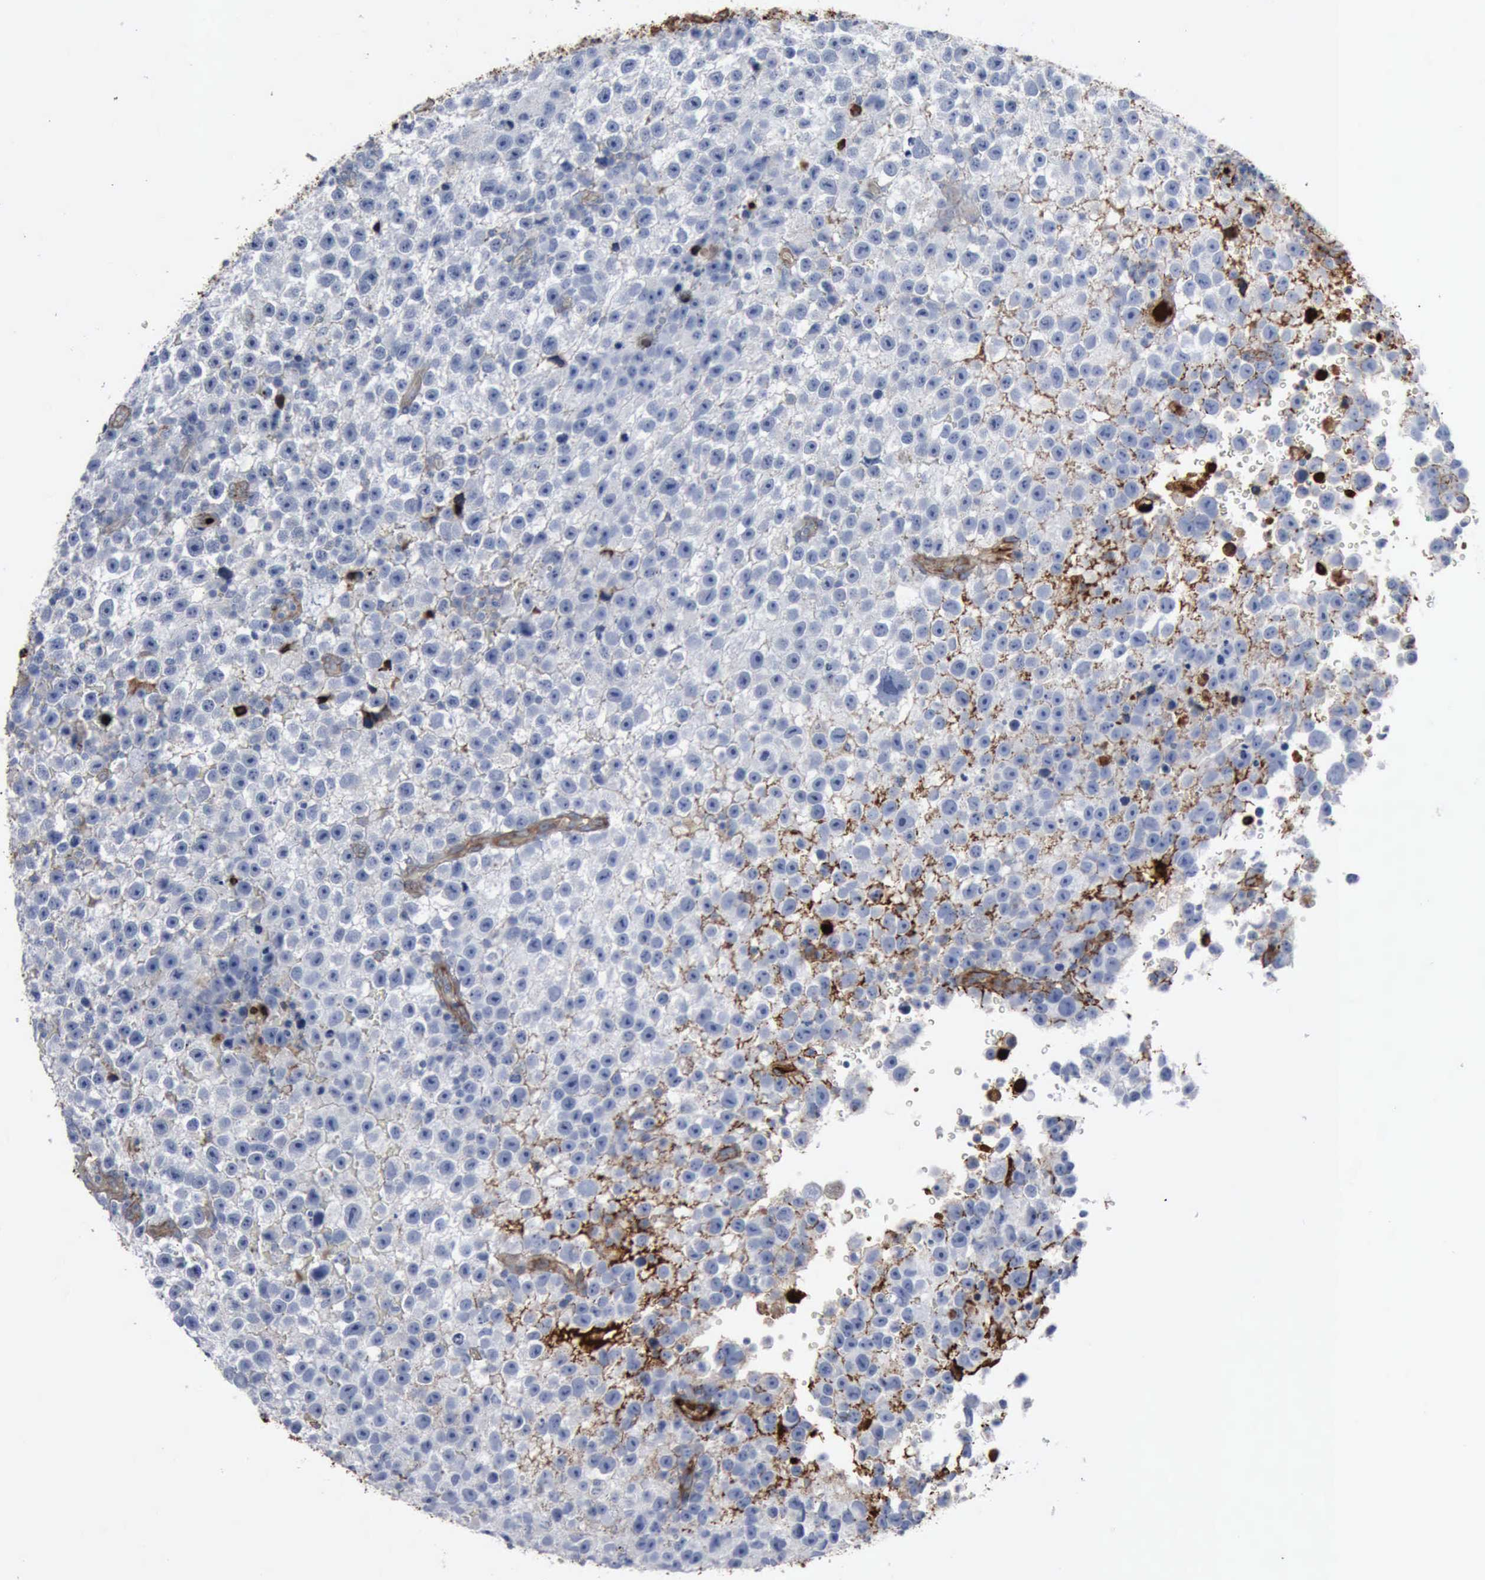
{"staining": {"intensity": "moderate", "quantity": "<25%", "location": "cytoplasmic/membranous"}, "tissue": "testis cancer", "cell_type": "Tumor cells", "image_type": "cancer", "snomed": [{"axis": "morphology", "description": "Seminoma, NOS"}, {"axis": "topography", "description": "Testis"}], "caption": "This is a photomicrograph of immunohistochemistry staining of testis cancer, which shows moderate staining in the cytoplasmic/membranous of tumor cells.", "gene": "FN1", "patient": {"sex": "male", "age": 33}}